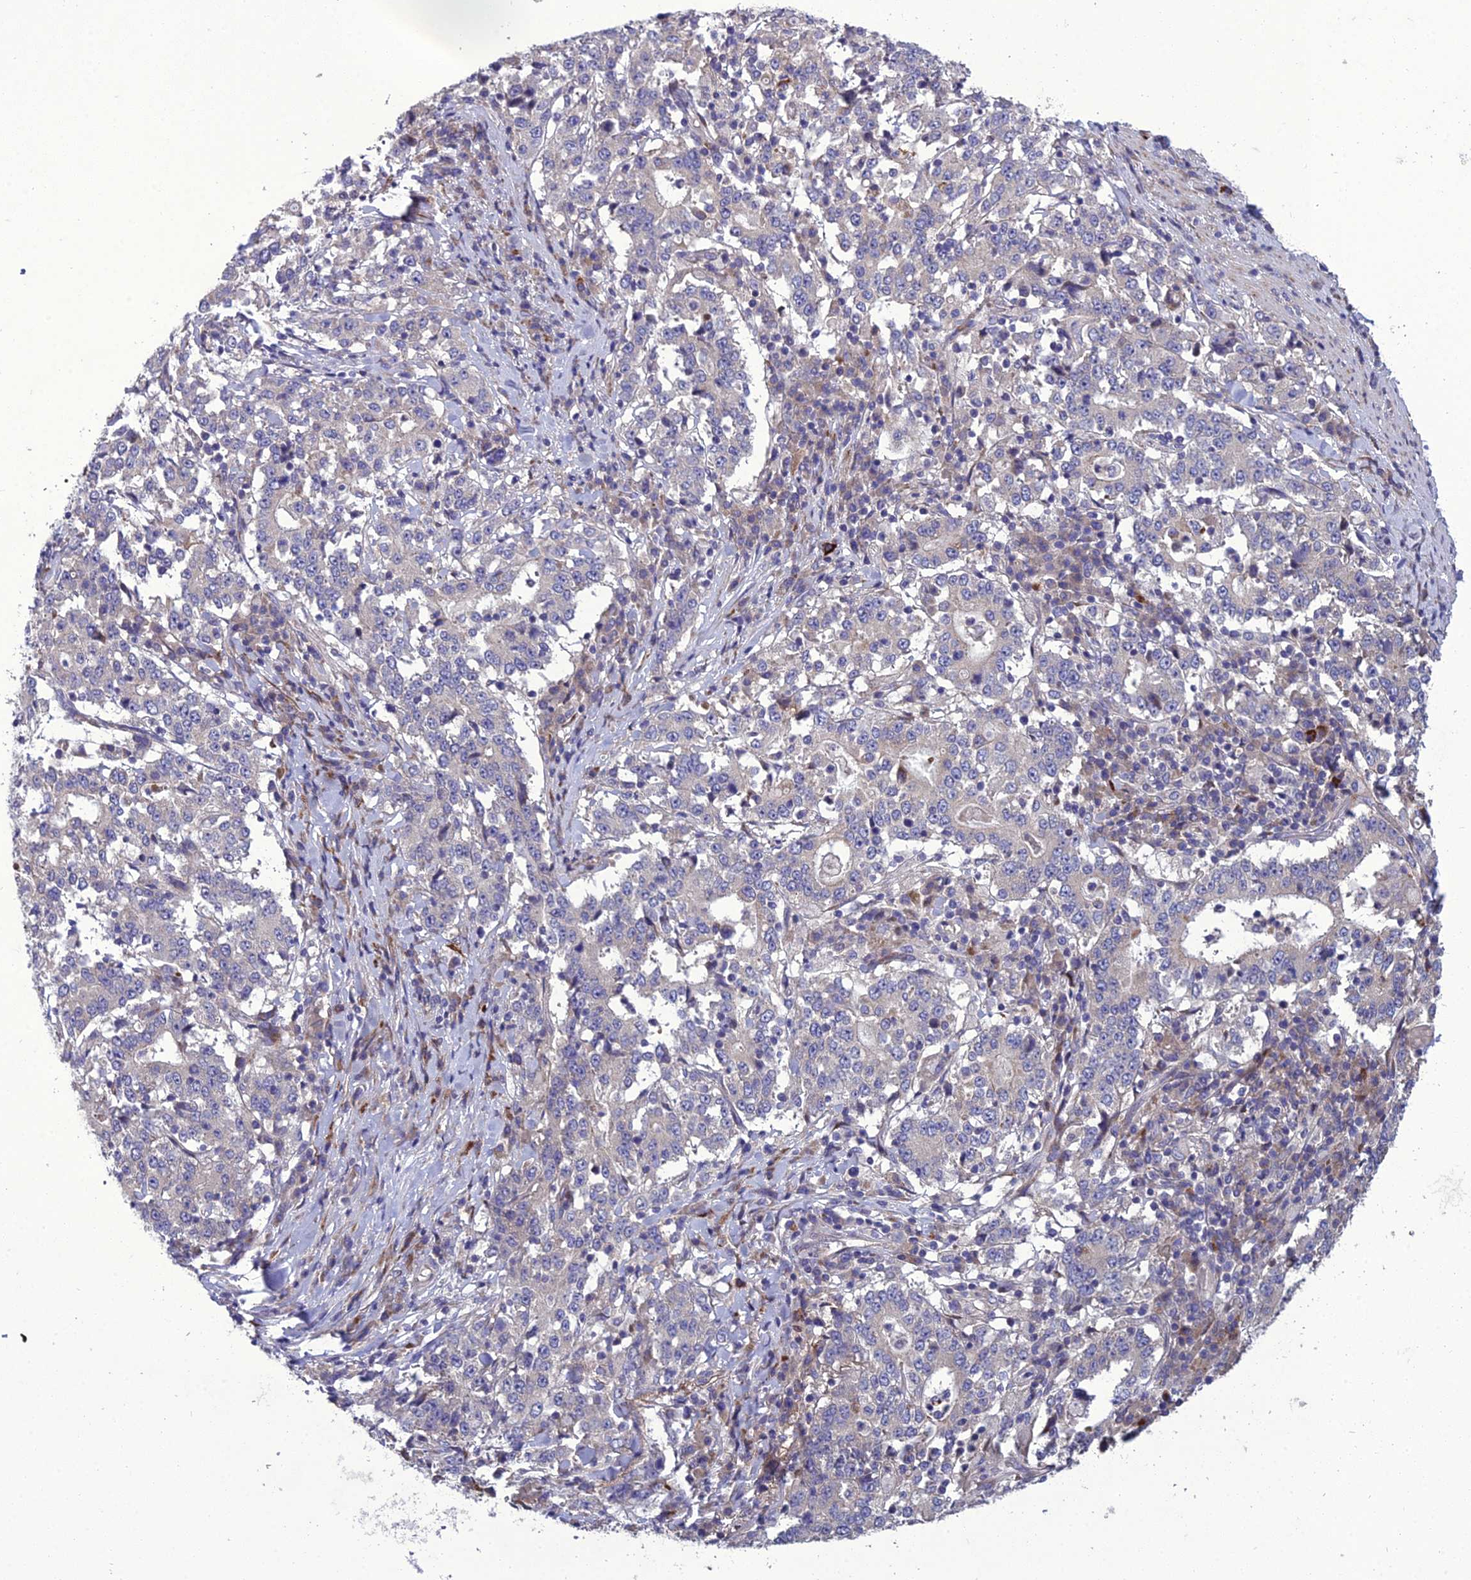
{"staining": {"intensity": "negative", "quantity": "none", "location": "none"}, "tissue": "stomach cancer", "cell_type": "Tumor cells", "image_type": "cancer", "snomed": [{"axis": "morphology", "description": "Adenocarcinoma, NOS"}, {"axis": "topography", "description": "Stomach"}], "caption": "Immunohistochemistry histopathology image of neoplastic tissue: adenocarcinoma (stomach) stained with DAB (3,3'-diaminobenzidine) displays no significant protein positivity in tumor cells.", "gene": "ADIPOR2", "patient": {"sex": "male", "age": 59}}